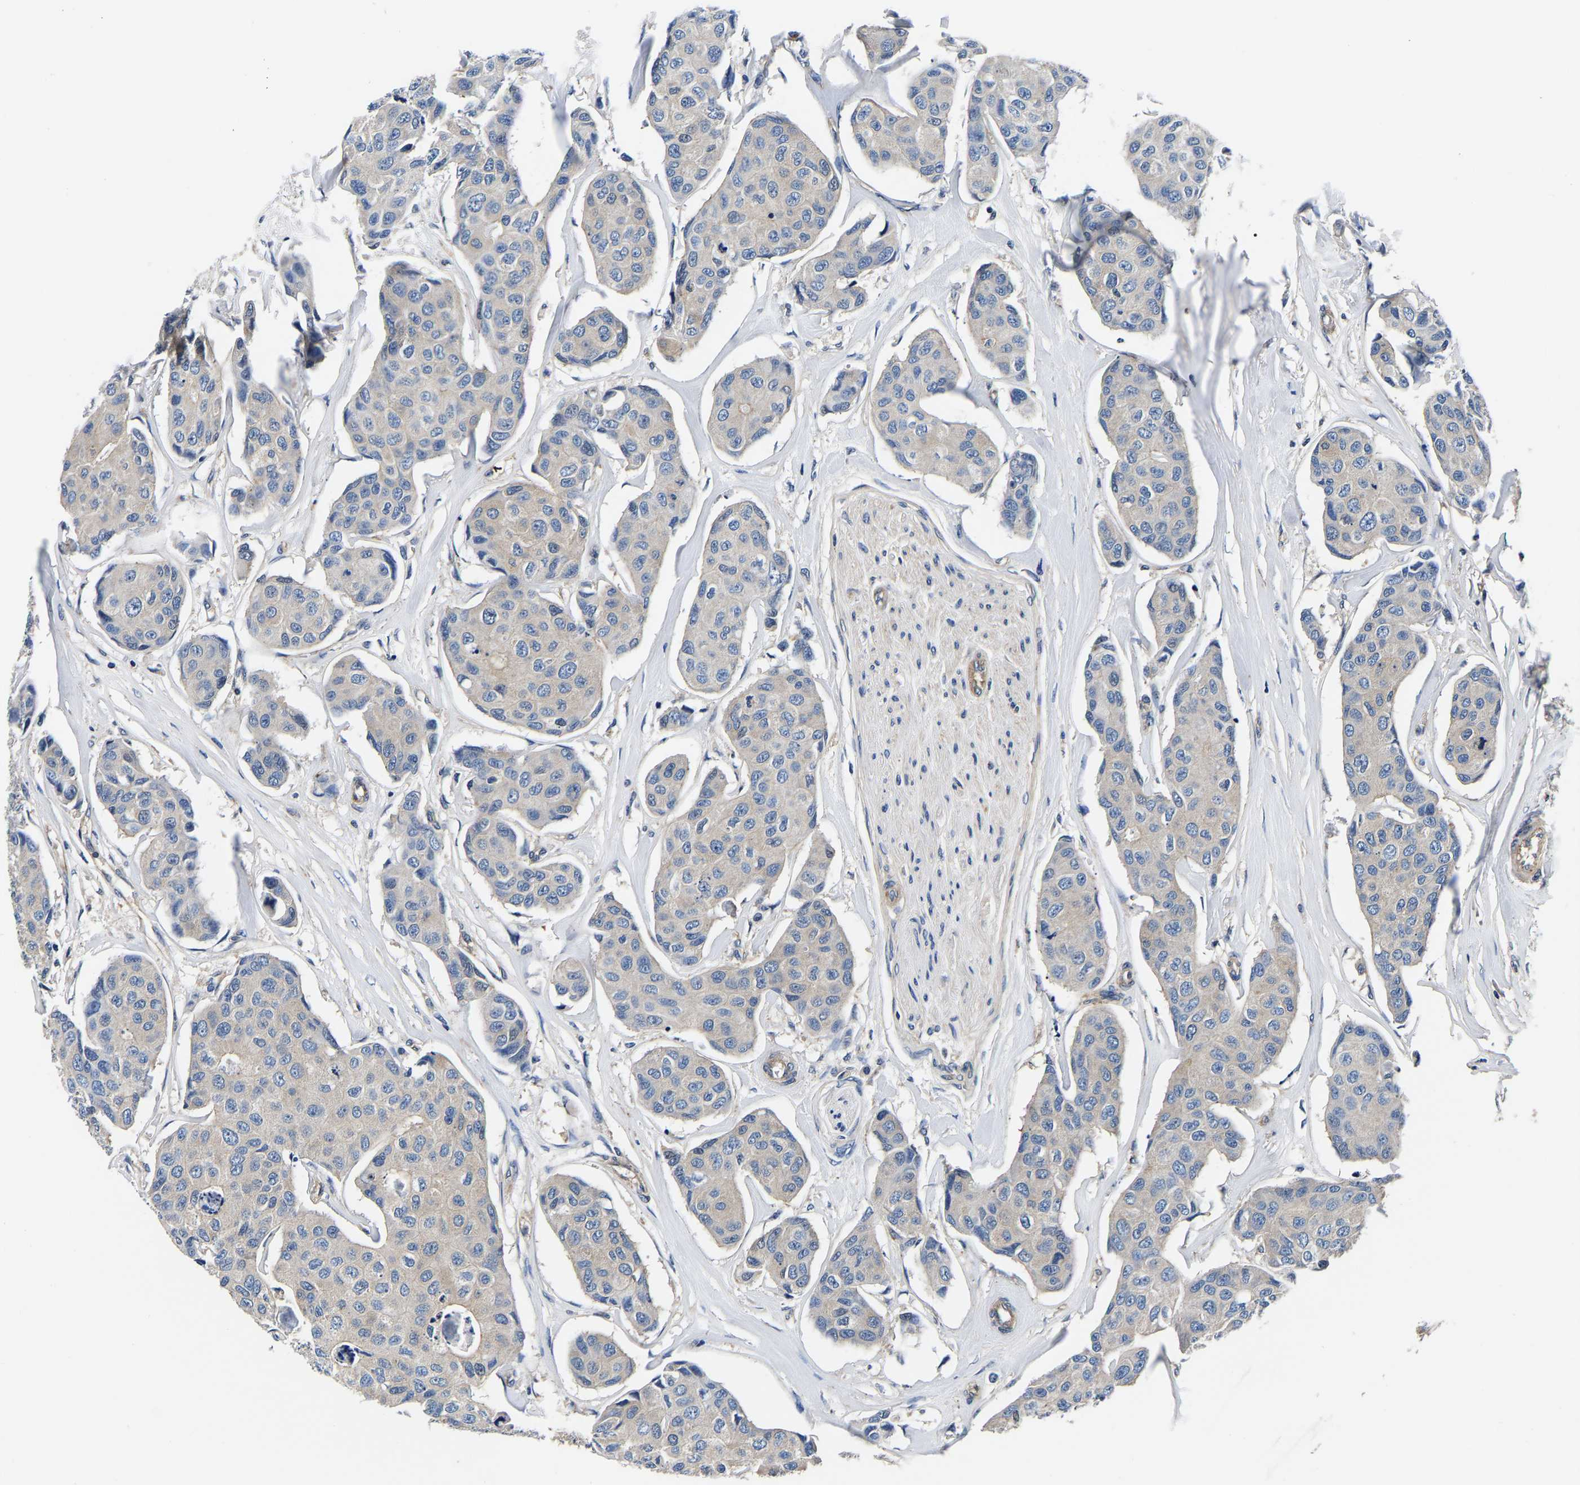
{"staining": {"intensity": "weak", "quantity": "<25%", "location": "cytoplasmic/membranous"}, "tissue": "breast cancer", "cell_type": "Tumor cells", "image_type": "cancer", "snomed": [{"axis": "morphology", "description": "Duct carcinoma"}, {"axis": "topography", "description": "Breast"}], "caption": "Immunohistochemistry (IHC) histopathology image of neoplastic tissue: human breast cancer stained with DAB displays no significant protein staining in tumor cells. Nuclei are stained in blue.", "gene": "SH3GLB1", "patient": {"sex": "female", "age": 80}}